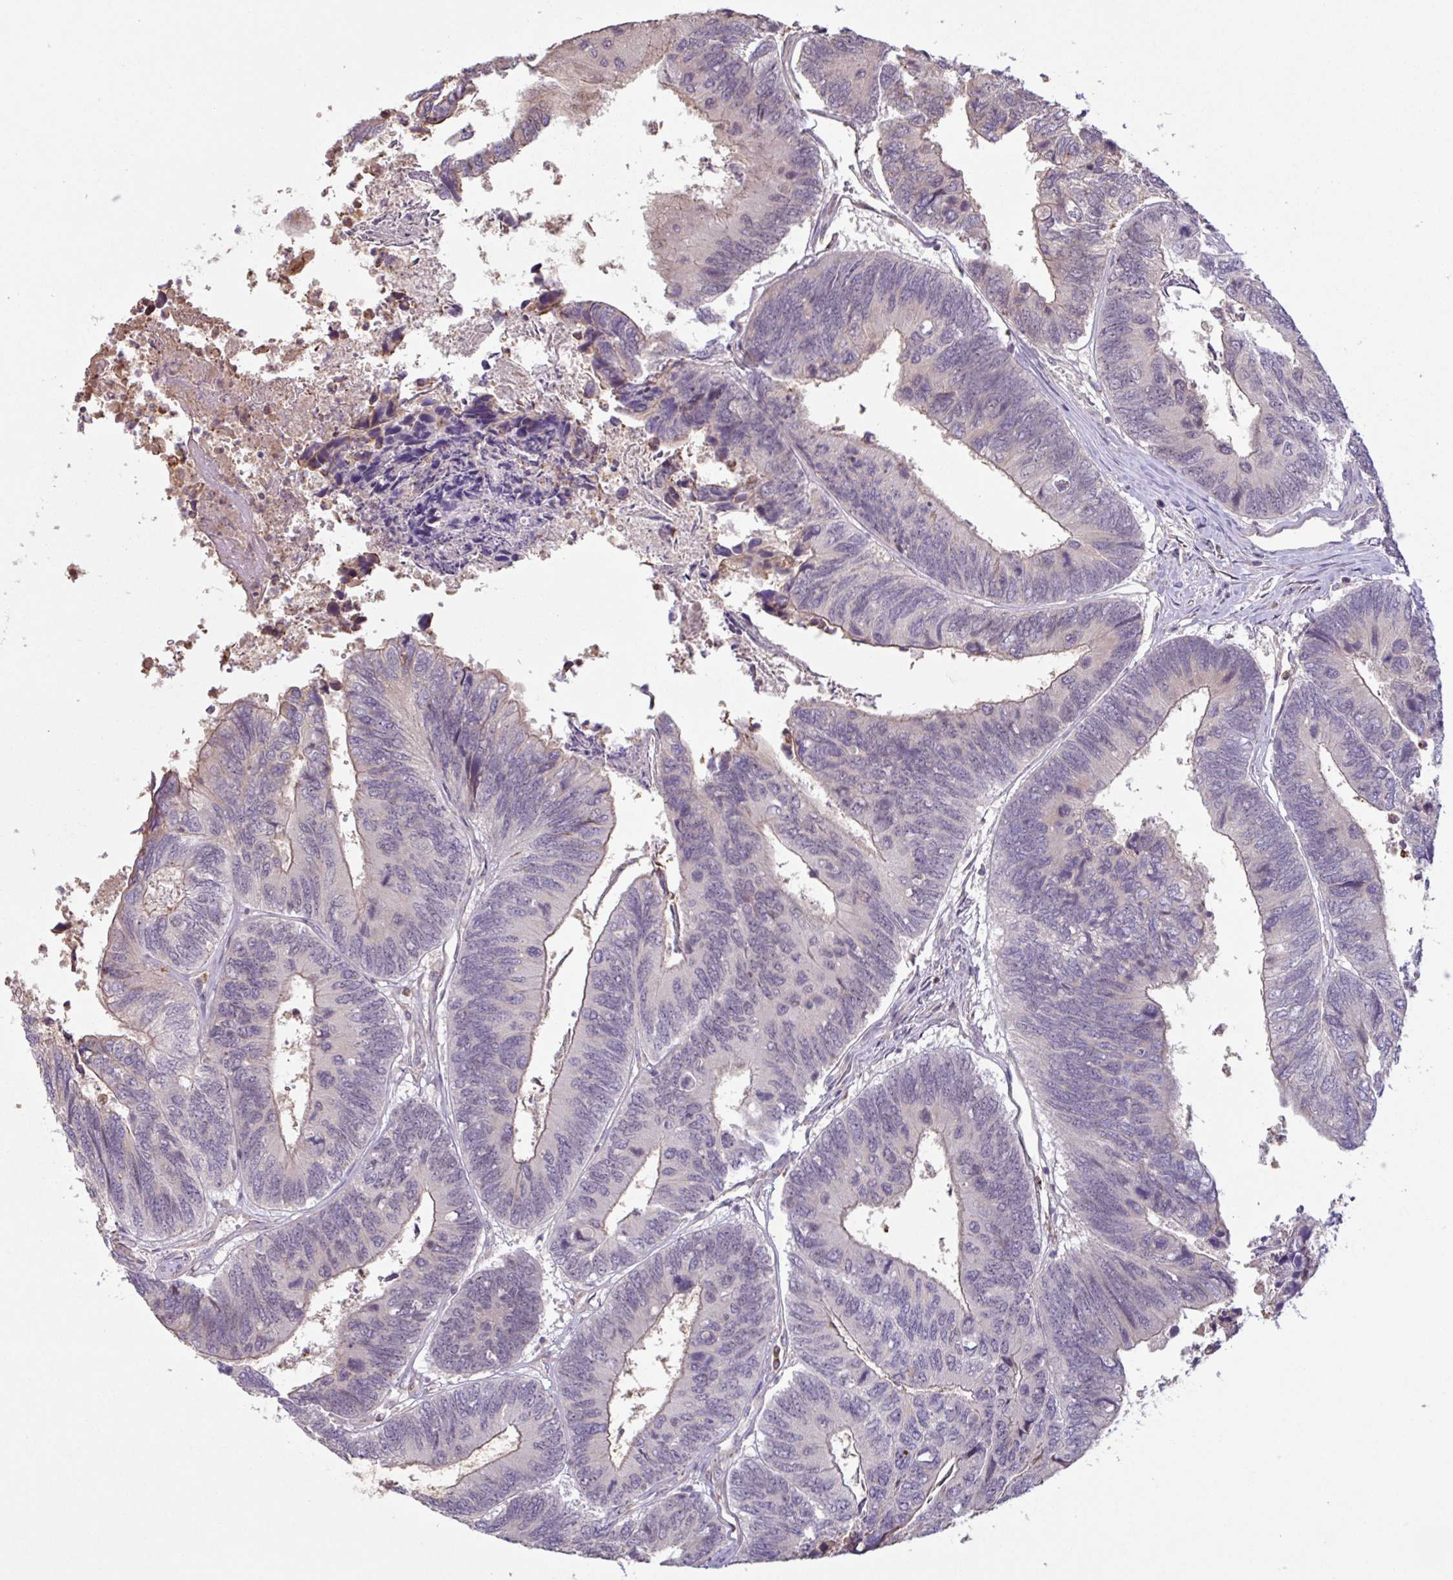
{"staining": {"intensity": "weak", "quantity": "<25%", "location": "cytoplasmic/membranous"}, "tissue": "colorectal cancer", "cell_type": "Tumor cells", "image_type": "cancer", "snomed": [{"axis": "morphology", "description": "Adenocarcinoma, NOS"}, {"axis": "topography", "description": "Colon"}], "caption": "Colorectal adenocarcinoma was stained to show a protein in brown. There is no significant expression in tumor cells. (DAB immunohistochemistry, high magnification).", "gene": "TAF1D", "patient": {"sex": "female", "age": 67}}